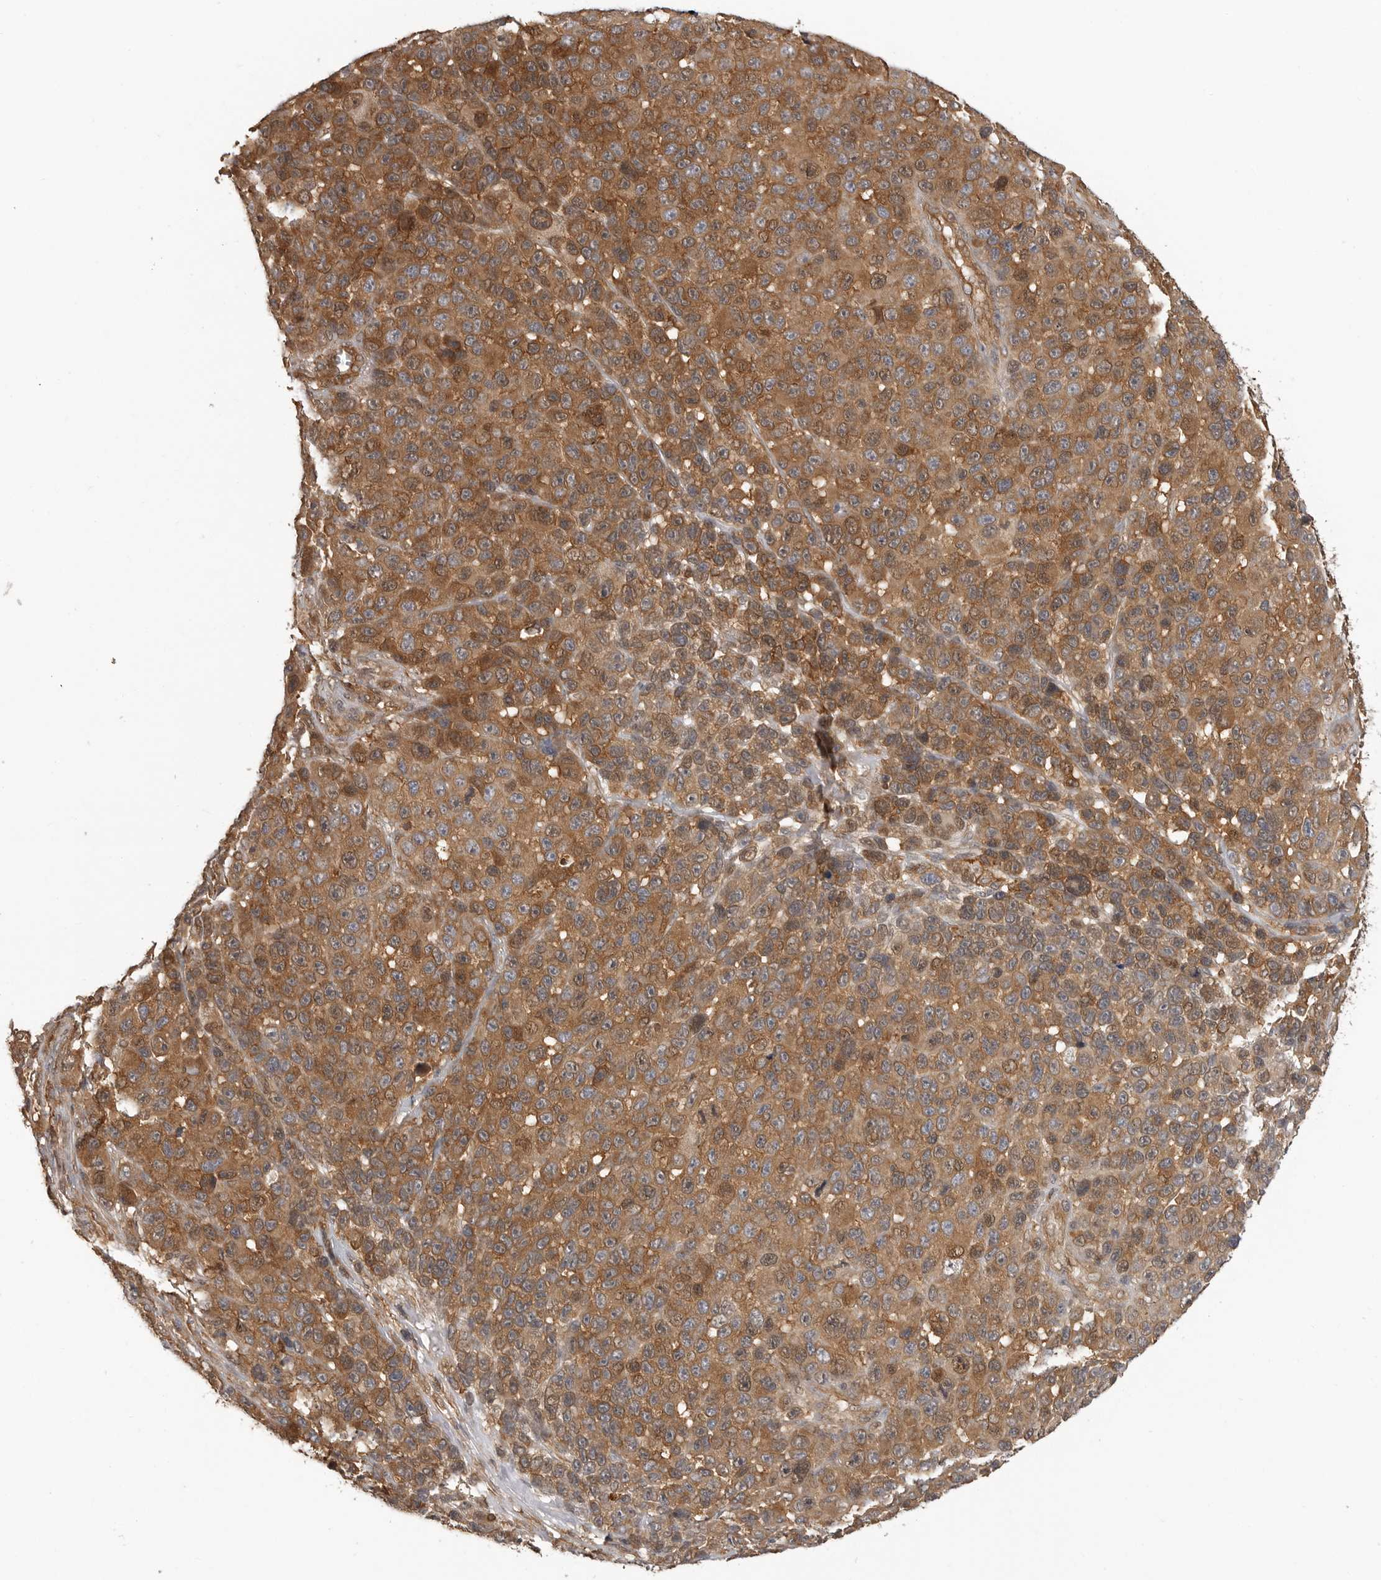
{"staining": {"intensity": "strong", "quantity": ">75%", "location": "cytoplasmic/membranous"}, "tissue": "melanoma", "cell_type": "Tumor cells", "image_type": "cancer", "snomed": [{"axis": "morphology", "description": "Malignant melanoma, NOS"}, {"axis": "topography", "description": "Skin"}], "caption": "Immunohistochemical staining of human melanoma demonstrates high levels of strong cytoplasmic/membranous staining in approximately >75% of tumor cells.", "gene": "ERN1", "patient": {"sex": "male", "age": 53}}